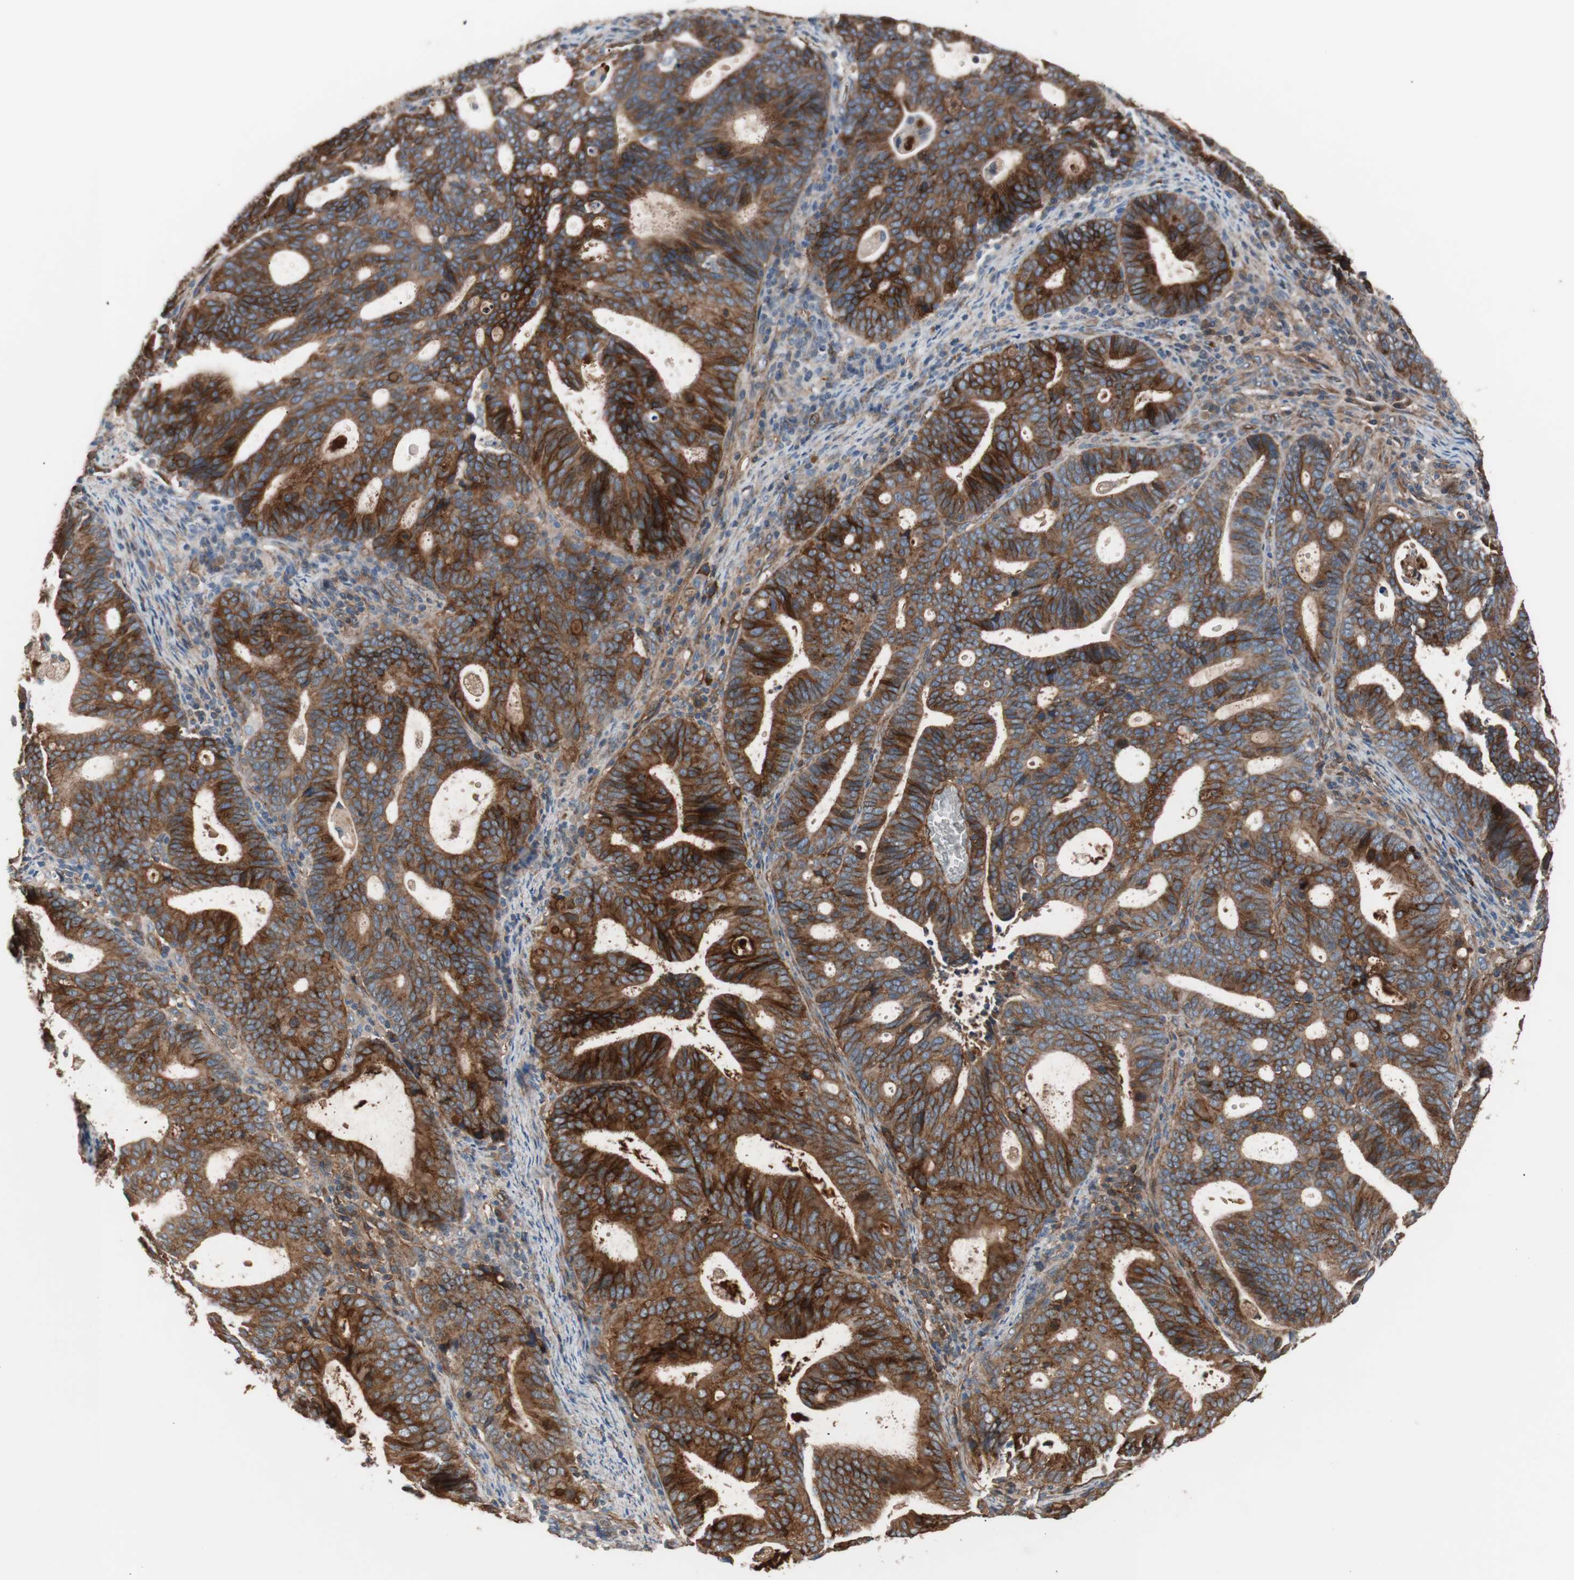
{"staining": {"intensity": "strong", "quantity": ">75%", "location": "cytoplasmic/membranous"}, "tissue": "endometrial cancer", "cell_type": "Tumor cells", "image_type": "cancer", "snomed": [{"axis": "morphology", "description": "Adenocarcinoma, NOS"}, {"axis": "topography", "description": "Uterus"}], "caption": "Tumor cells reveal high levels of strong cytoplasmic/membranous positivity in about >75% of cells in human endometrial adenocarcinoma. The protein of interest is shown in brown color, while the nuclei are stained blue.", "gene": "SPINT1", "patient": {"sex": "female", "age": 83}}